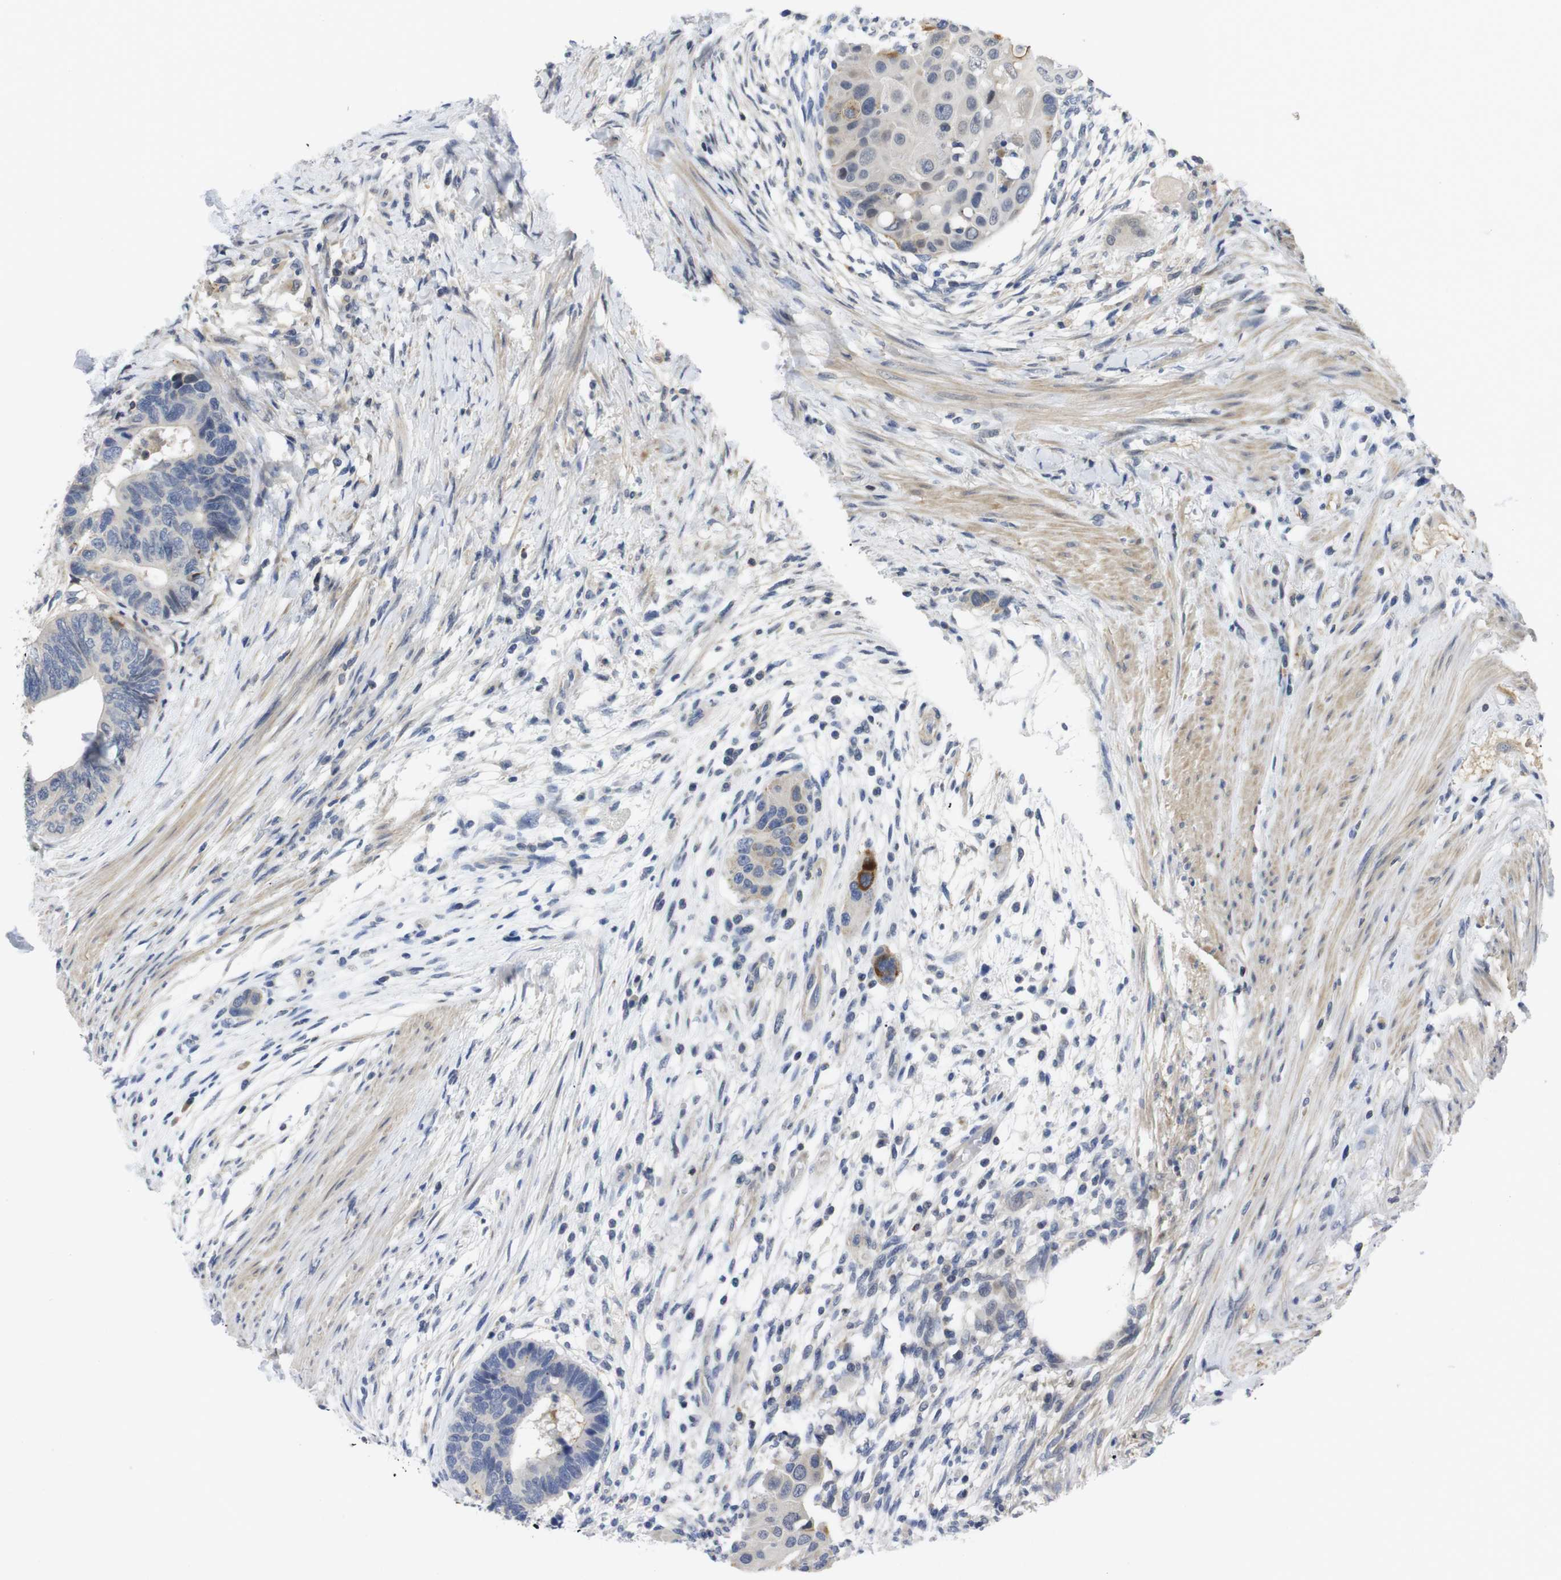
{"staining": {"intensity": "moderate", "quantity": "<25%", "location": "cytoplasmic/membranous"}, "tissue": "colorectal cancer", "cell_type": "Tumor cells", "image_type": "cancer", "snomed": [{"axis": "morphology", "description": "Adenocarcinoma, NOS"}, {"axis": "topography", "description": "Rectum"}], "caption": "Brown immunohistochemical staining in adenocarcinoma (colorectal) shows moderate cytoplasmic/membranous positivity in approximately <25% of tumor cells.", "gene": "FNTA", "patient": {"sex": "male", "age": 51}}